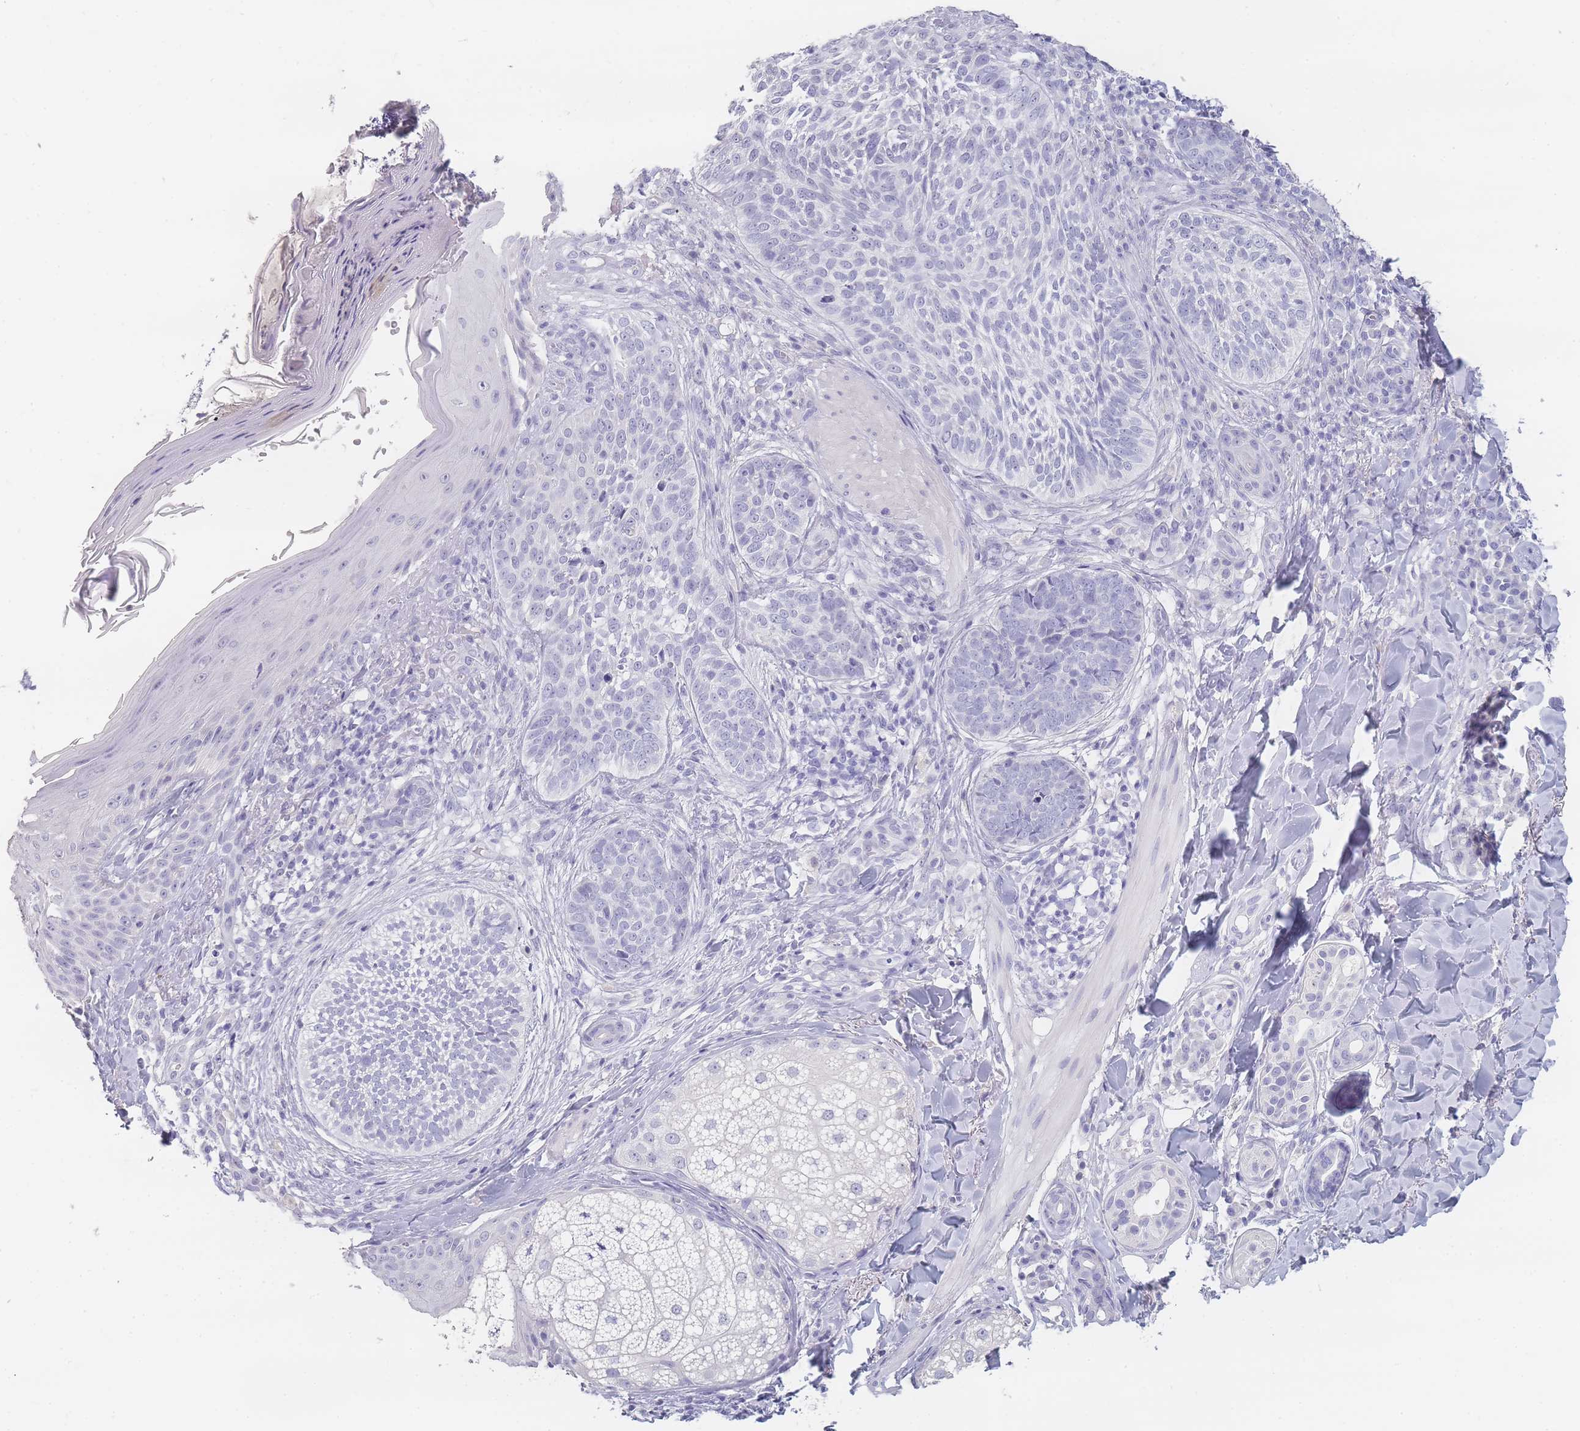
{"staining": {"intensity": "negative", "quantity": "none", "location": "none"}, "tissue": "skin cancer", "cell_type": "Tumor cells", "image_type": "cancer", "snomed": [{"axis": "morphology", "description": "Basal cell carcinoma"}, {"axis": "topography", "description": "Skin"}], "caption": "This is a image of immunohistochemistry (IHC) staining of skin cancer, which shows no staining in tumor cells.", "gene": "INS", "patient": {"sex": "female", "age": 61}}